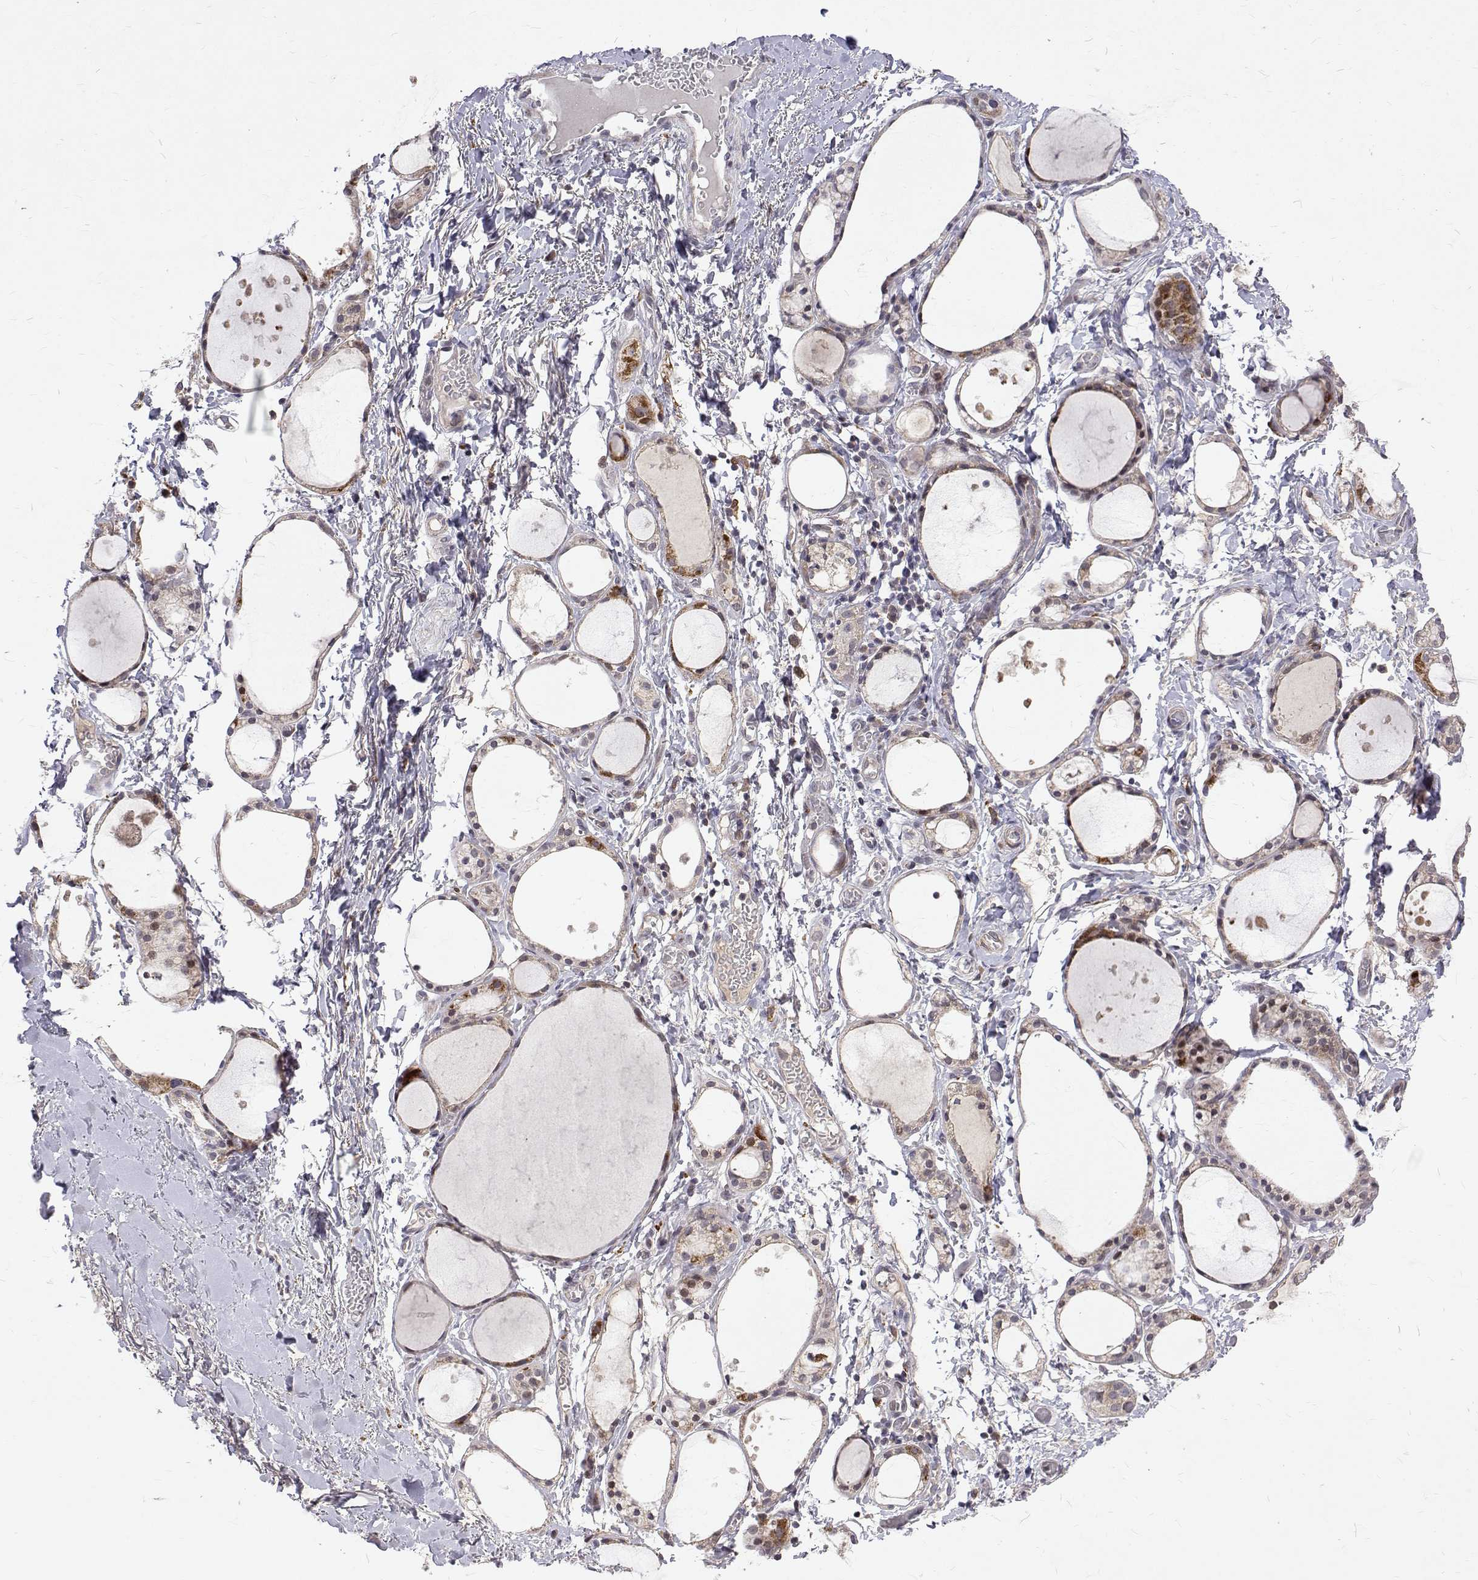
{"staining": {"intensity": "weak", "quantity": "25%-75%", "location": "cytoplasmic/membranous"}, "tissue": "thyroid gland", "cell_type": "Glandular cells", "image_type": "normal", "snomed": [{"axis": "morphology", "description": "Normal tissue, NOS"}, {"axis": "topography", "description": "Thyroid gland"}], "caption": "Immunohistochemical staining of unremarkable thyroid gland exhibits low levels of weak cytoplasmic/membranous positivity in about 25%-75% of glandular cells.", "gene": "ALKBH8", "patient": {"sex": "male", "age": 68}}